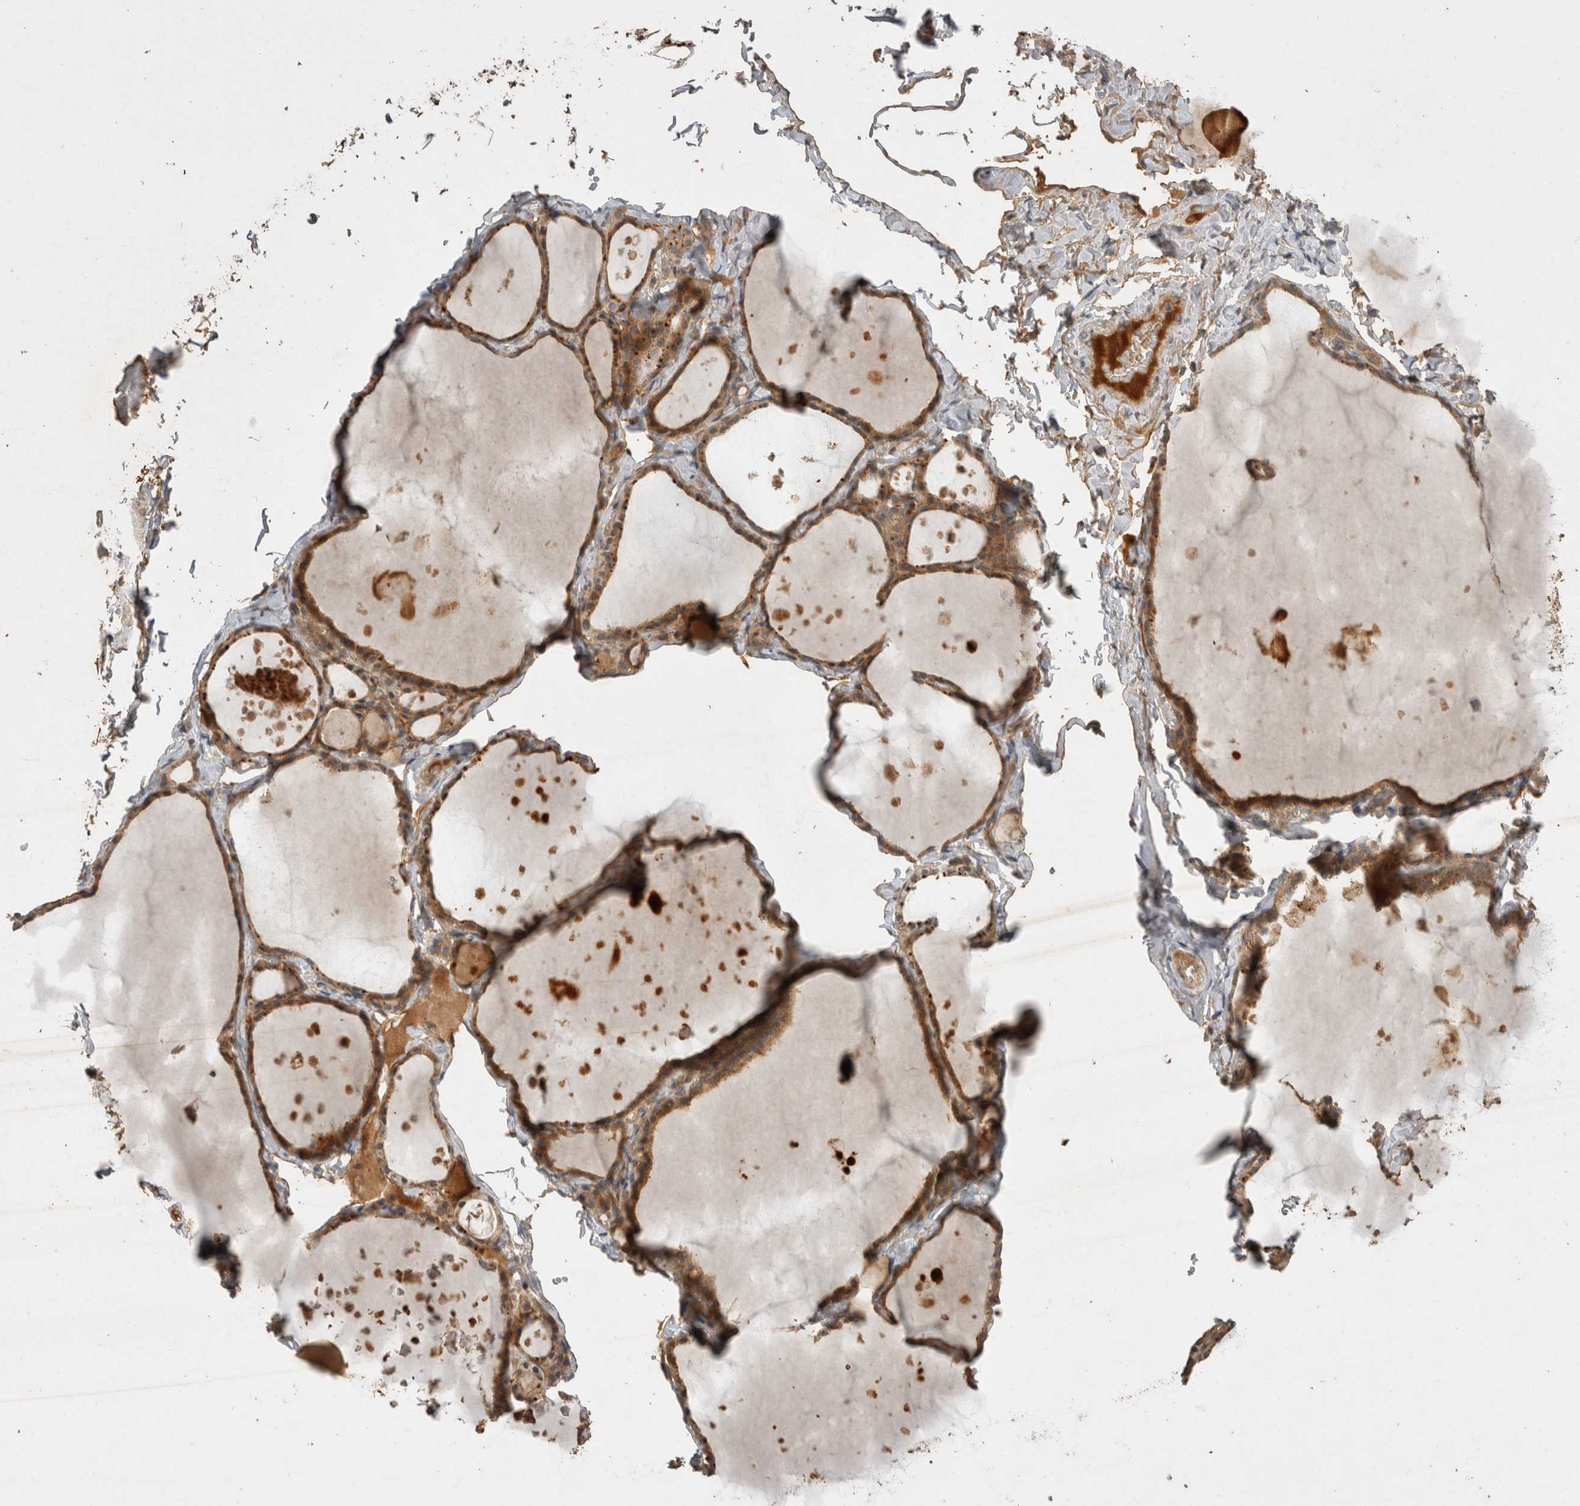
{"staining": {"intensity": "moderate", "quantity": ">75%", "location": "cytoplasmic/membranous"}, "tissue": "thyroid gland", "cell_type": "Glandular cells", "image_type": "normal", "snomed": [{"axis": "morphology", "description": "Normal tissue, NOS"}, {"axis": "topography", "description": "Thyroid gland"}], "caption": "This micrograph demonstrates IHC staining of benign human thyroid gland, with medium moderate cytoplasmic/membranous positivity in about >75% of glandular cells.", "gene": "PPP1R42", "patient": {"sex": "male", "age": 56}}